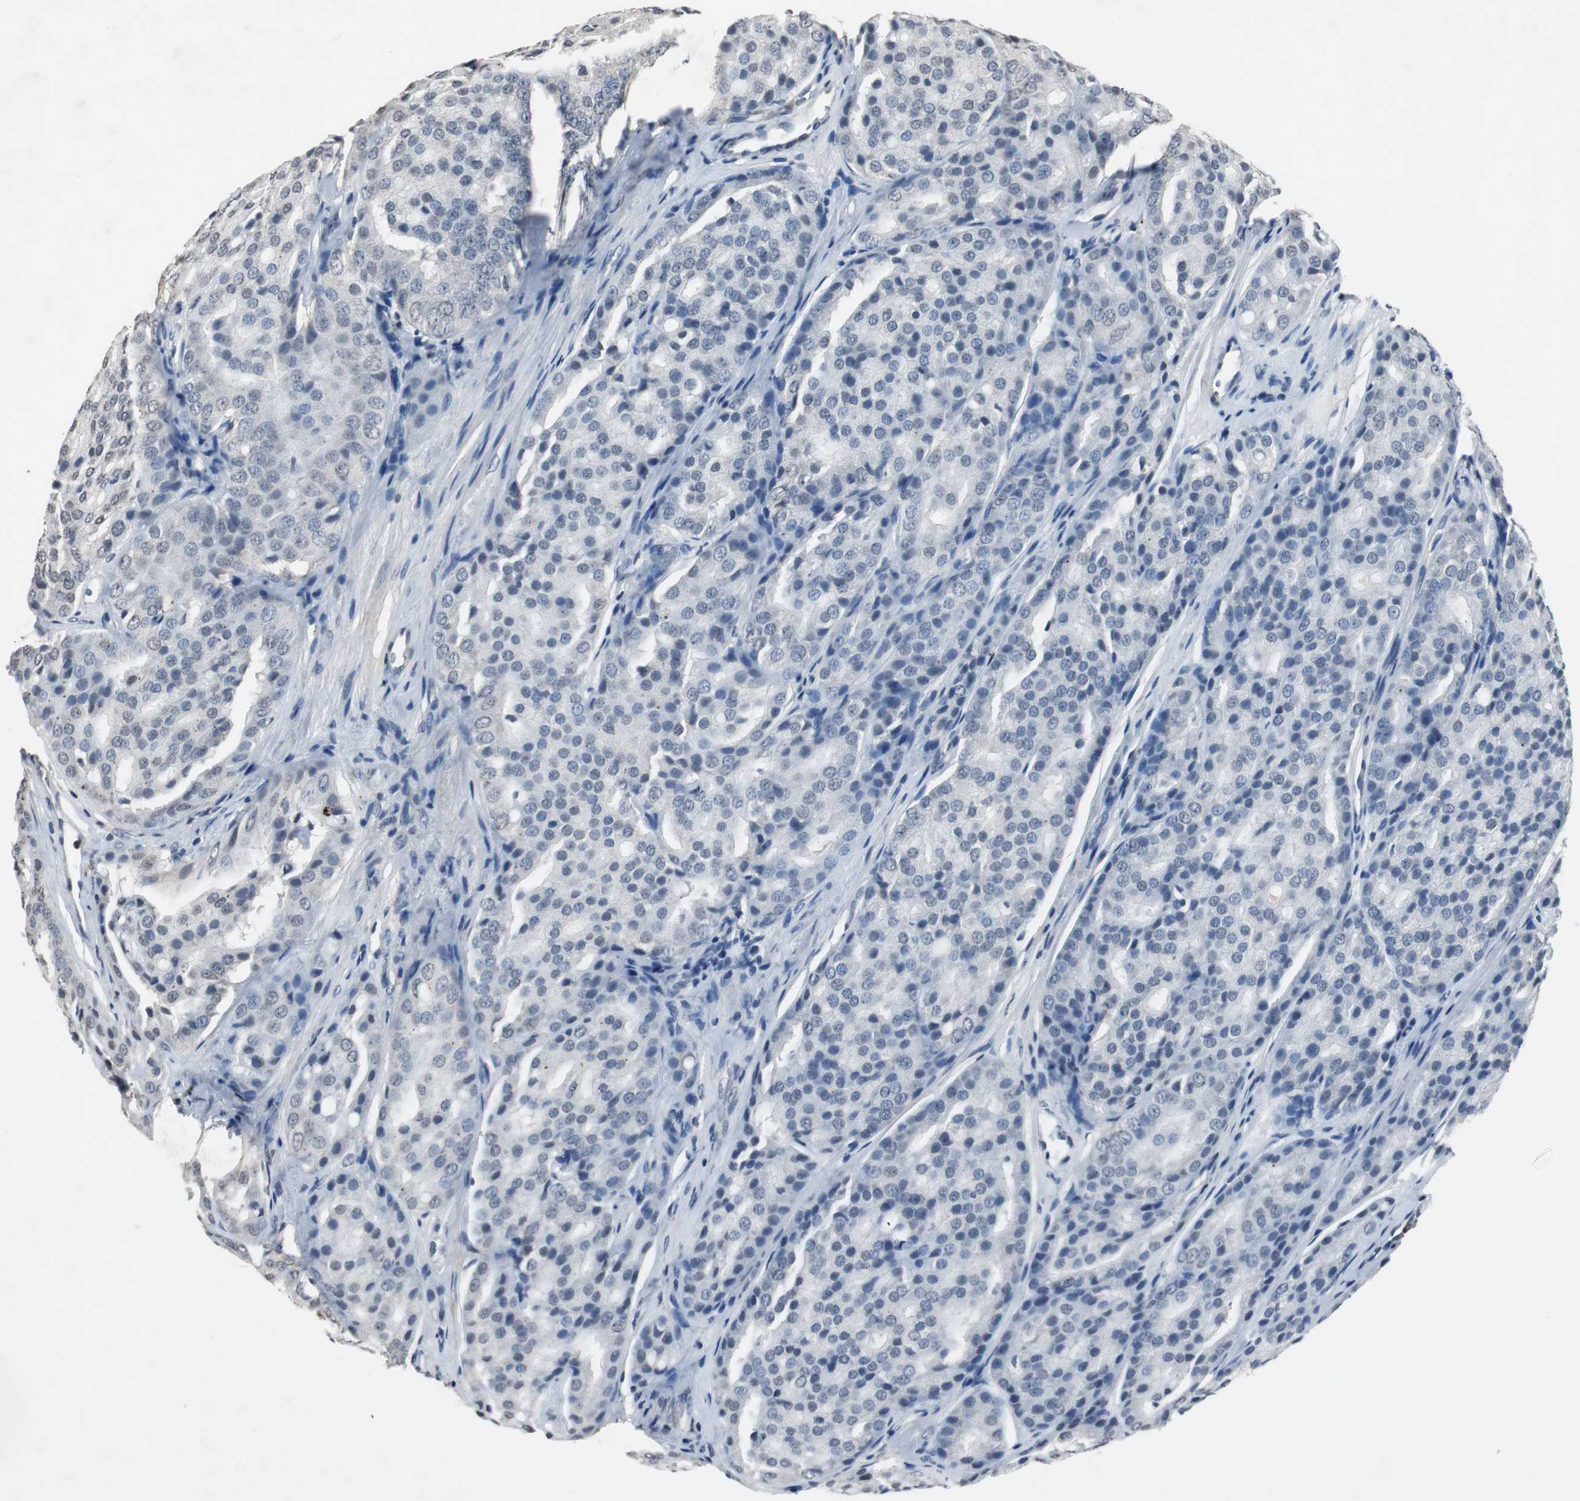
{"staining": {"intensity": "negative", "quantity": "none", "location": "none"}, "tissue": "prostate cancer", "cell_type": "Tumor cells", "image_type": "cancer", "snomed": [{"axis": "morphology", "description": "Adenocarcinoma, High grade"}, {"axis": "topography", "description": "Prostate"}], "caption": "There is no significant expression in tumor cells of high-grade adenocarcinoma (prostate).", "gene": "ADNP2", "patient": {"sex": "male", "age": 64}}